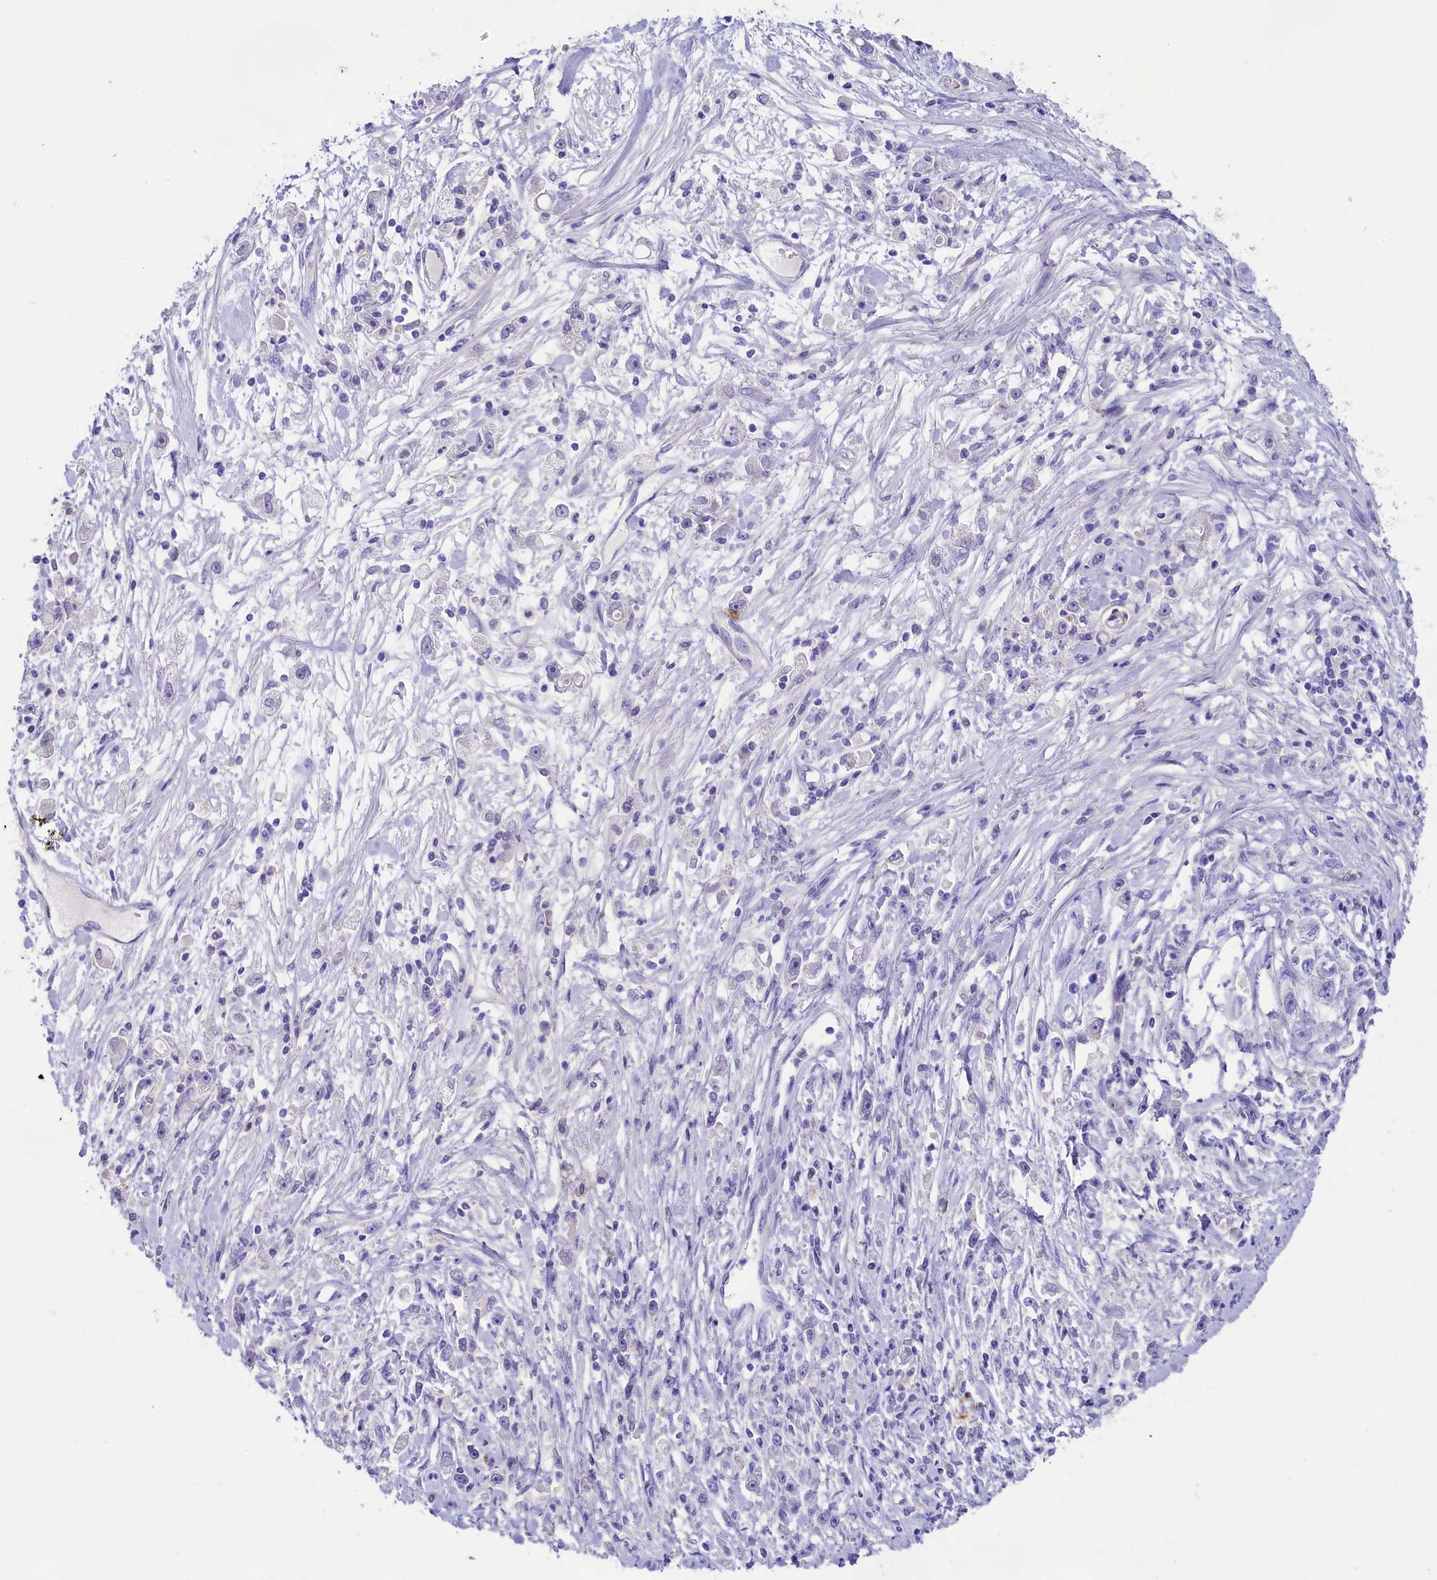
{"staining": {"intensity": "negative", "quantity": "none", "location": "none"}, "tissue": "stomach cancer", "cell_type": "Tumor cells", "image_type": "cancer", "snomed": [{"axis": "morphology", "description": "Adenocarcinoma, NOS"}, {"axis": "topography", "description": "Stomach"}], "caption": "A histopathology image of human stomach cancer (adenocarcinoma) is negative for staining in tumor cells.", "gene": "SULT2A1", "patient": {"sex": "female", "age": 59}}